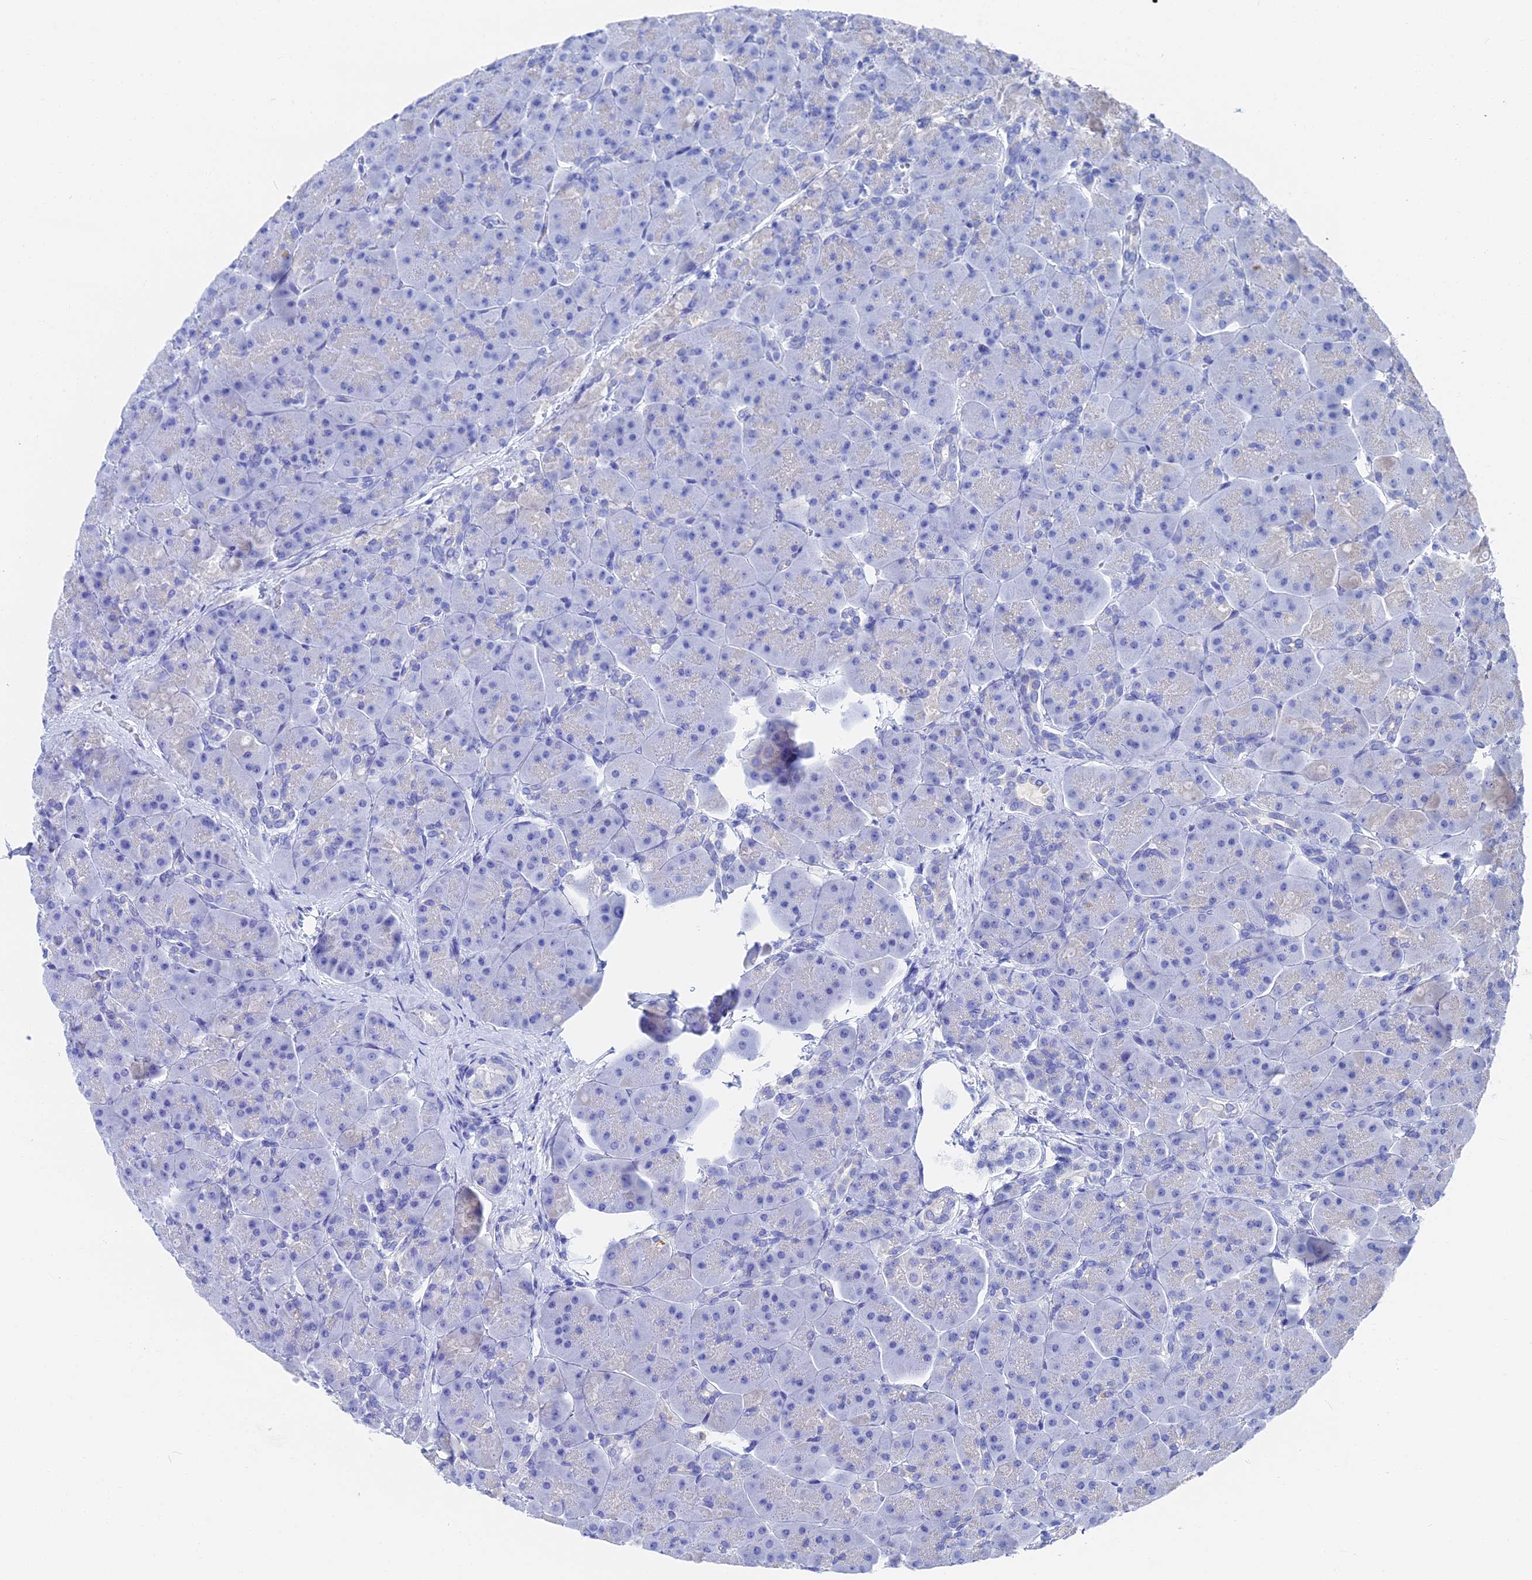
{"staining": {"intensity": "negative", "quantity": "none", "location": "none"}, "tissue": "pancreas", "cell_type": "Exocrine glandular cells", "image_type": "normal", "snomed": [{"axis": "morphology", "description": "Normal tissue, NOS"}, {"axis": "topography", "description": "Pancreas"}], "caption": "Immunohistochemical staining of unremarkable human pancreas shows no significant staining in exocrine glandular cells. The staining was performed using DAB (3,3'-diaminobenzidine) to visualize the protein expression in brown, while the nuclei were stained in blue with hematoxylin (Magnification: 20x).", "gene": "VPS33B", "patient": {"sex": "male", "age": 66}}